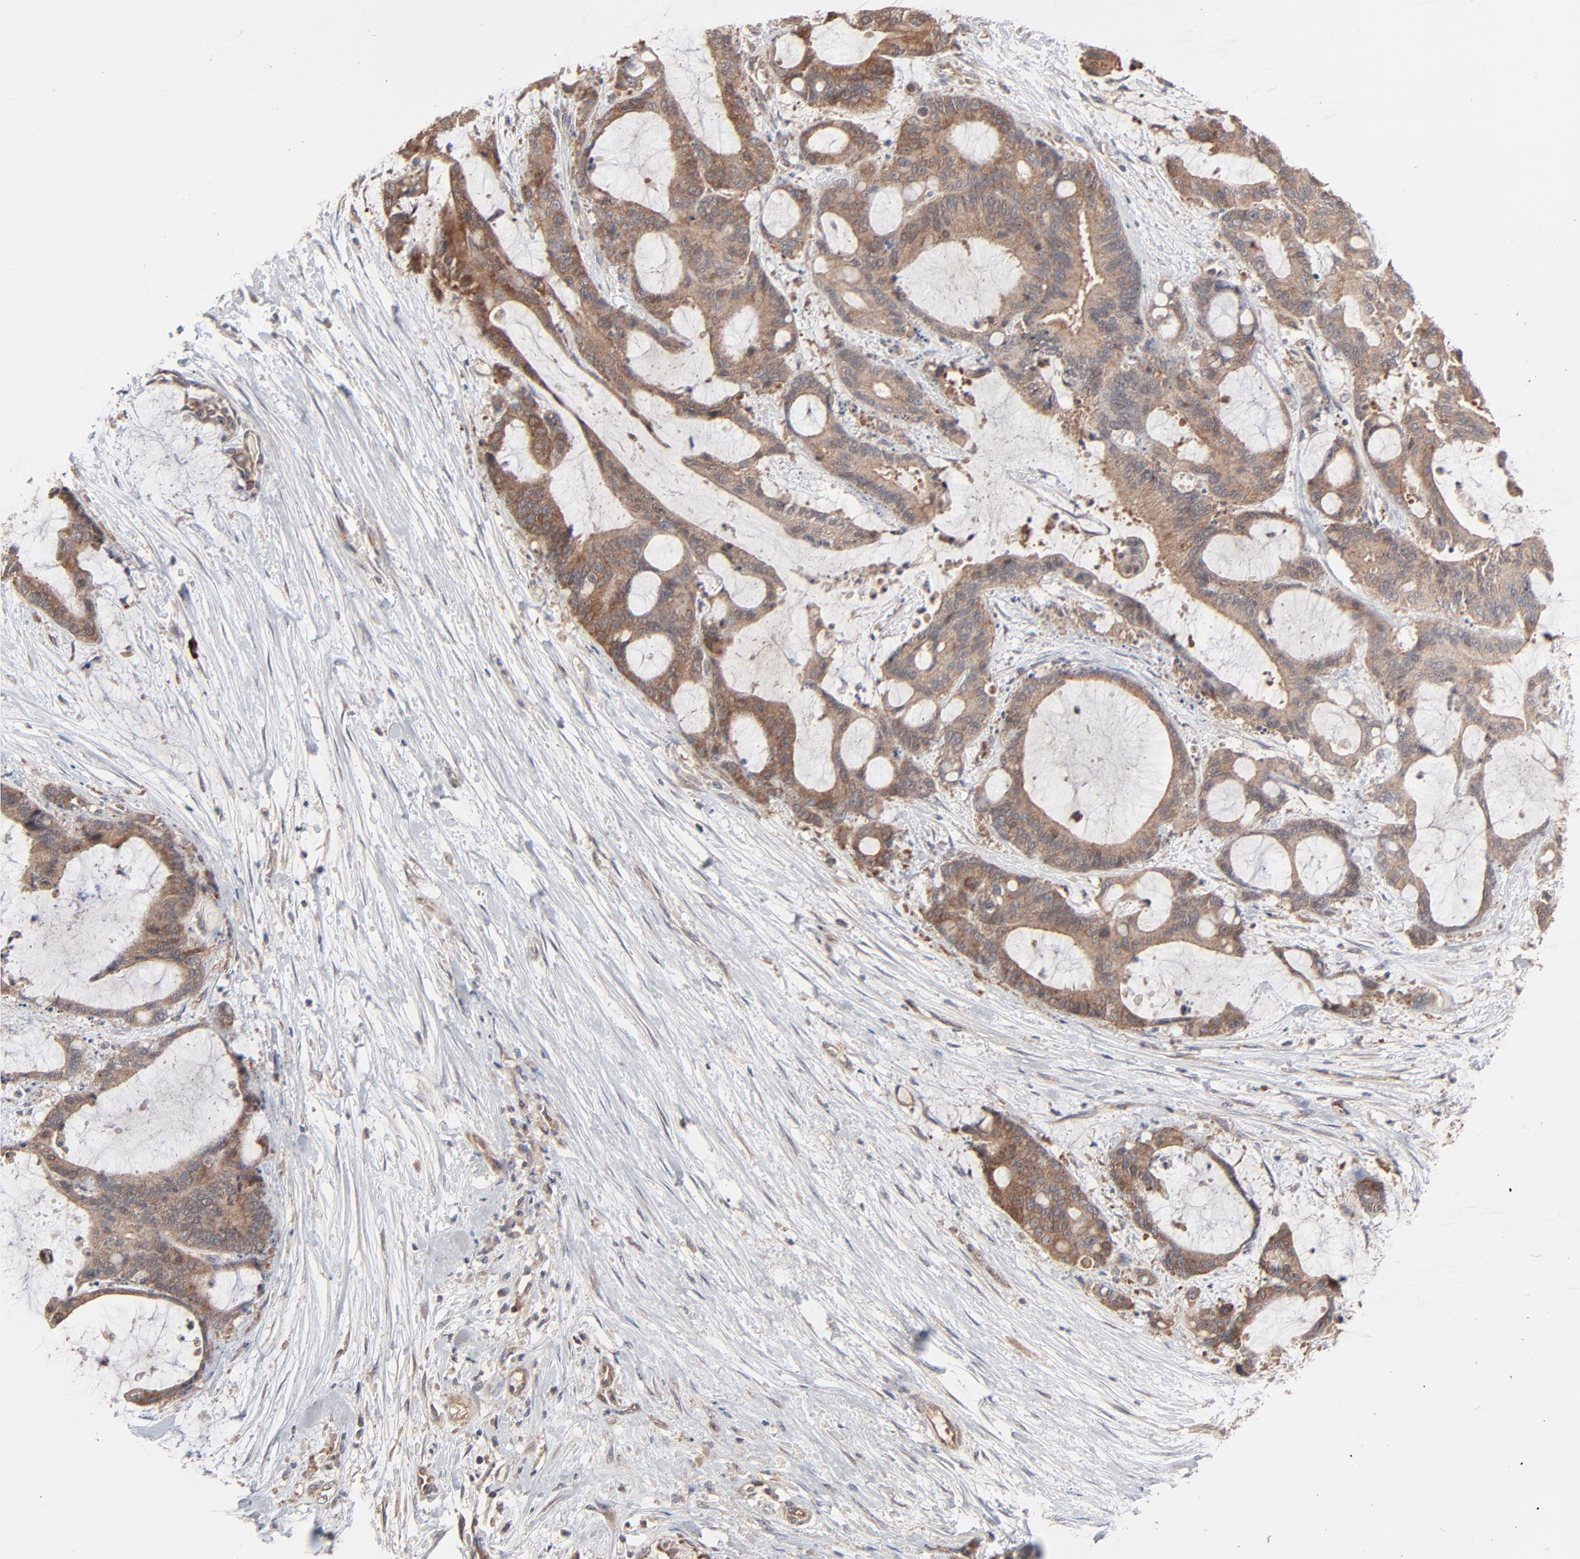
{"staining": {"intensity": "moderate", "quantity": ">75%", "location": "cytoplasmic/membranous"}, "tissue": "liver cancer", "cell_type": "Tumor cells", "image_type": "cancer", "snomed": [{"axis": "morphology", "description": "Cholangiocarcinoma"}, {"axis": "topography", "description": "Liver"}], "caption": "Immunohistochemistry (IHC) histopathology image of neoplastic tissue: cholangiocarcinoma (liver) stained using IHC exhibits medium levels of moderate protein expression localized specifically in the cytoplasmic/membranous of tumor cells, appearing as a cytoplasmic/membranous brown color.", "gene": "ABLIM3", "patient": {"sex": "female", "age": 73}}